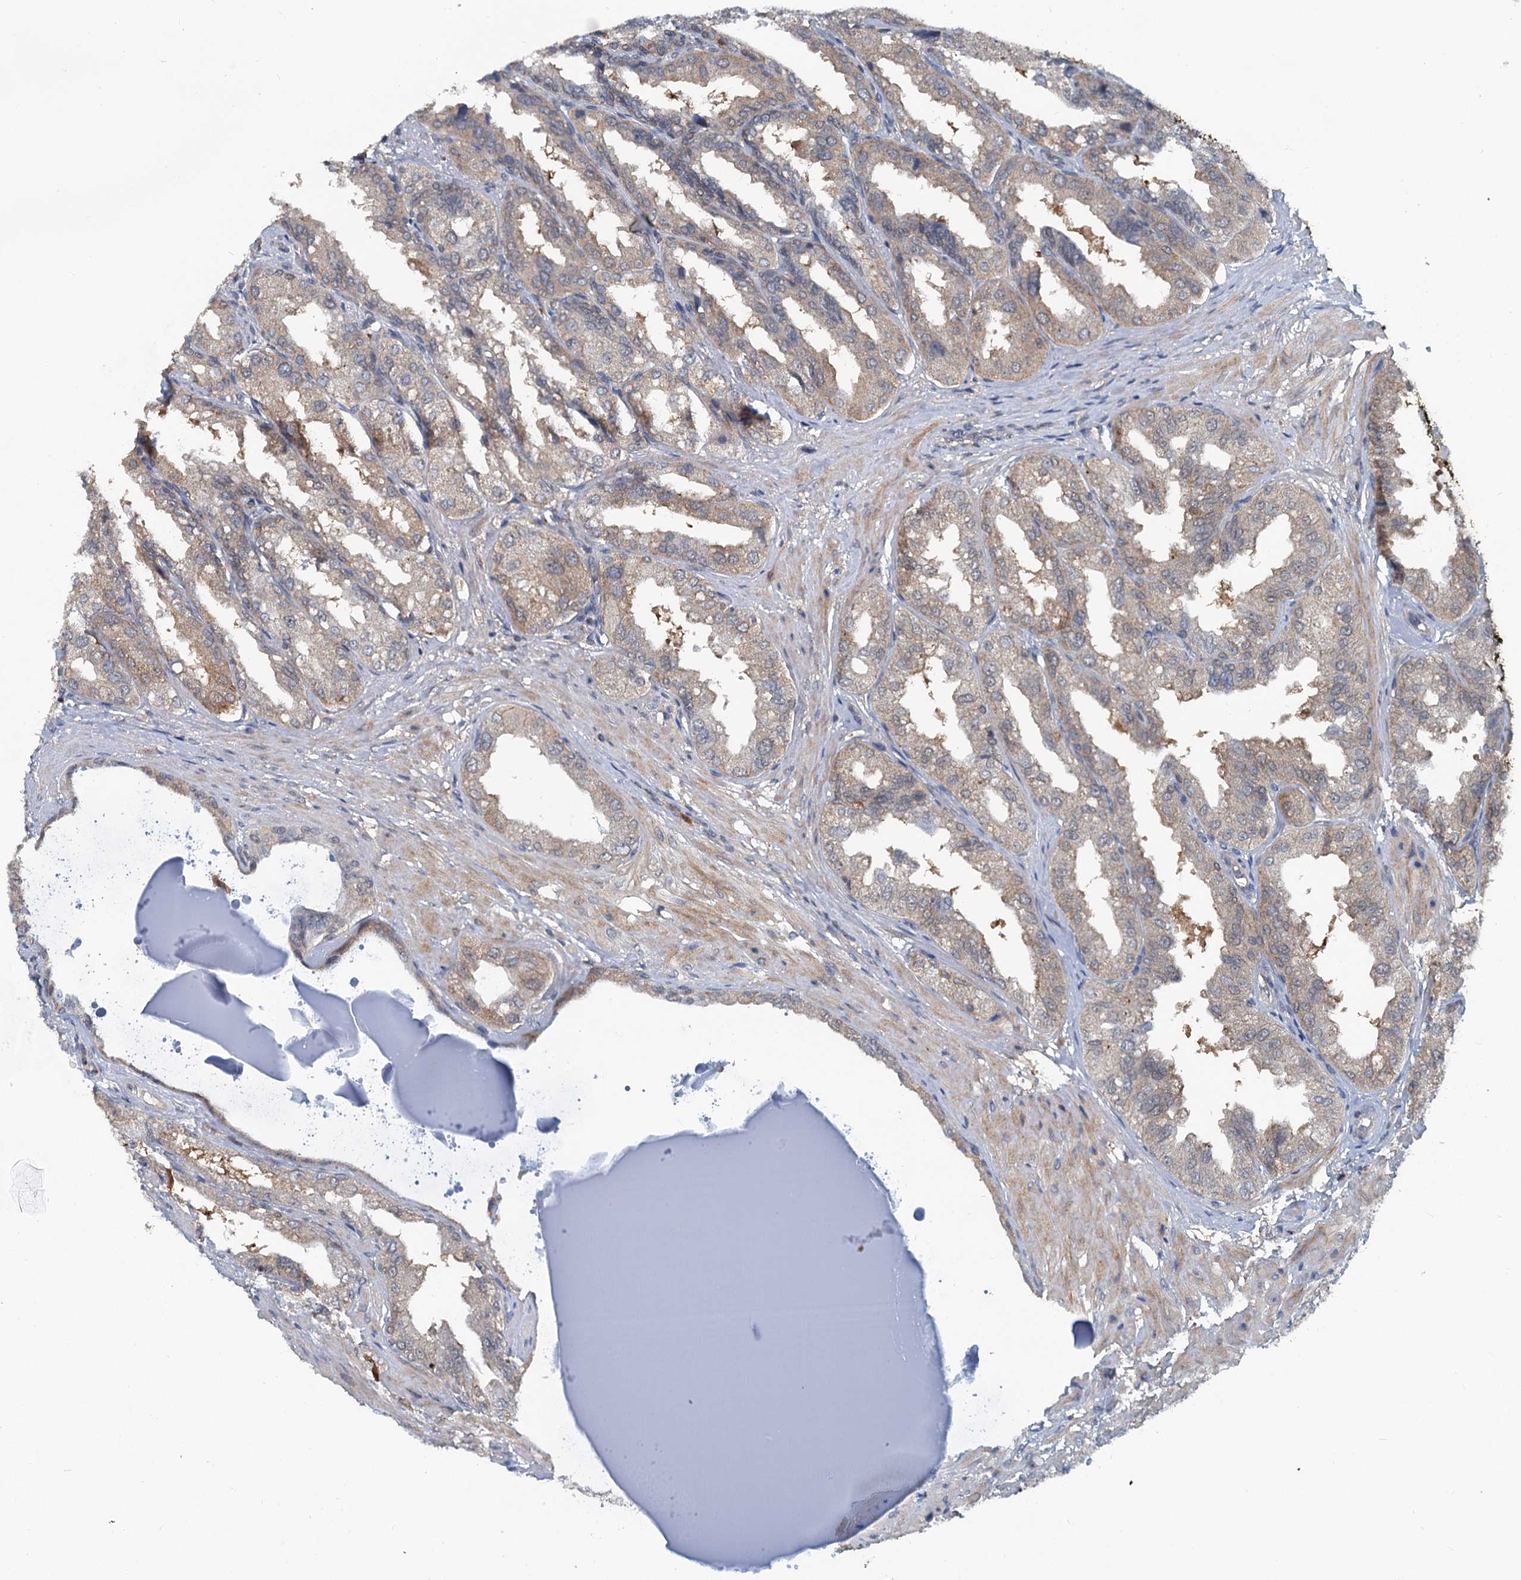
{"staining": {"intensity": "moderate", "quantity": ">75%", "location": "cytoplasmic/membranous"}, "tissue": "seminal vesicle", "cell_type": "Glandular cells", "image_type": "normal", "snomed": [{"axis": "morphology", "description": "Normal tissue, NOS"}, {"axis": "topography", "description": "Seminal veicle"}], "caption": "Immunohistochemical staining of benign seminal vesicle reveals >75% levels of moderate cytoplasmic/membranous protein staining in approximately >75% of glandular cells.", "gene": "GCLM", "patient": {"sex": "male", "age": 63}}